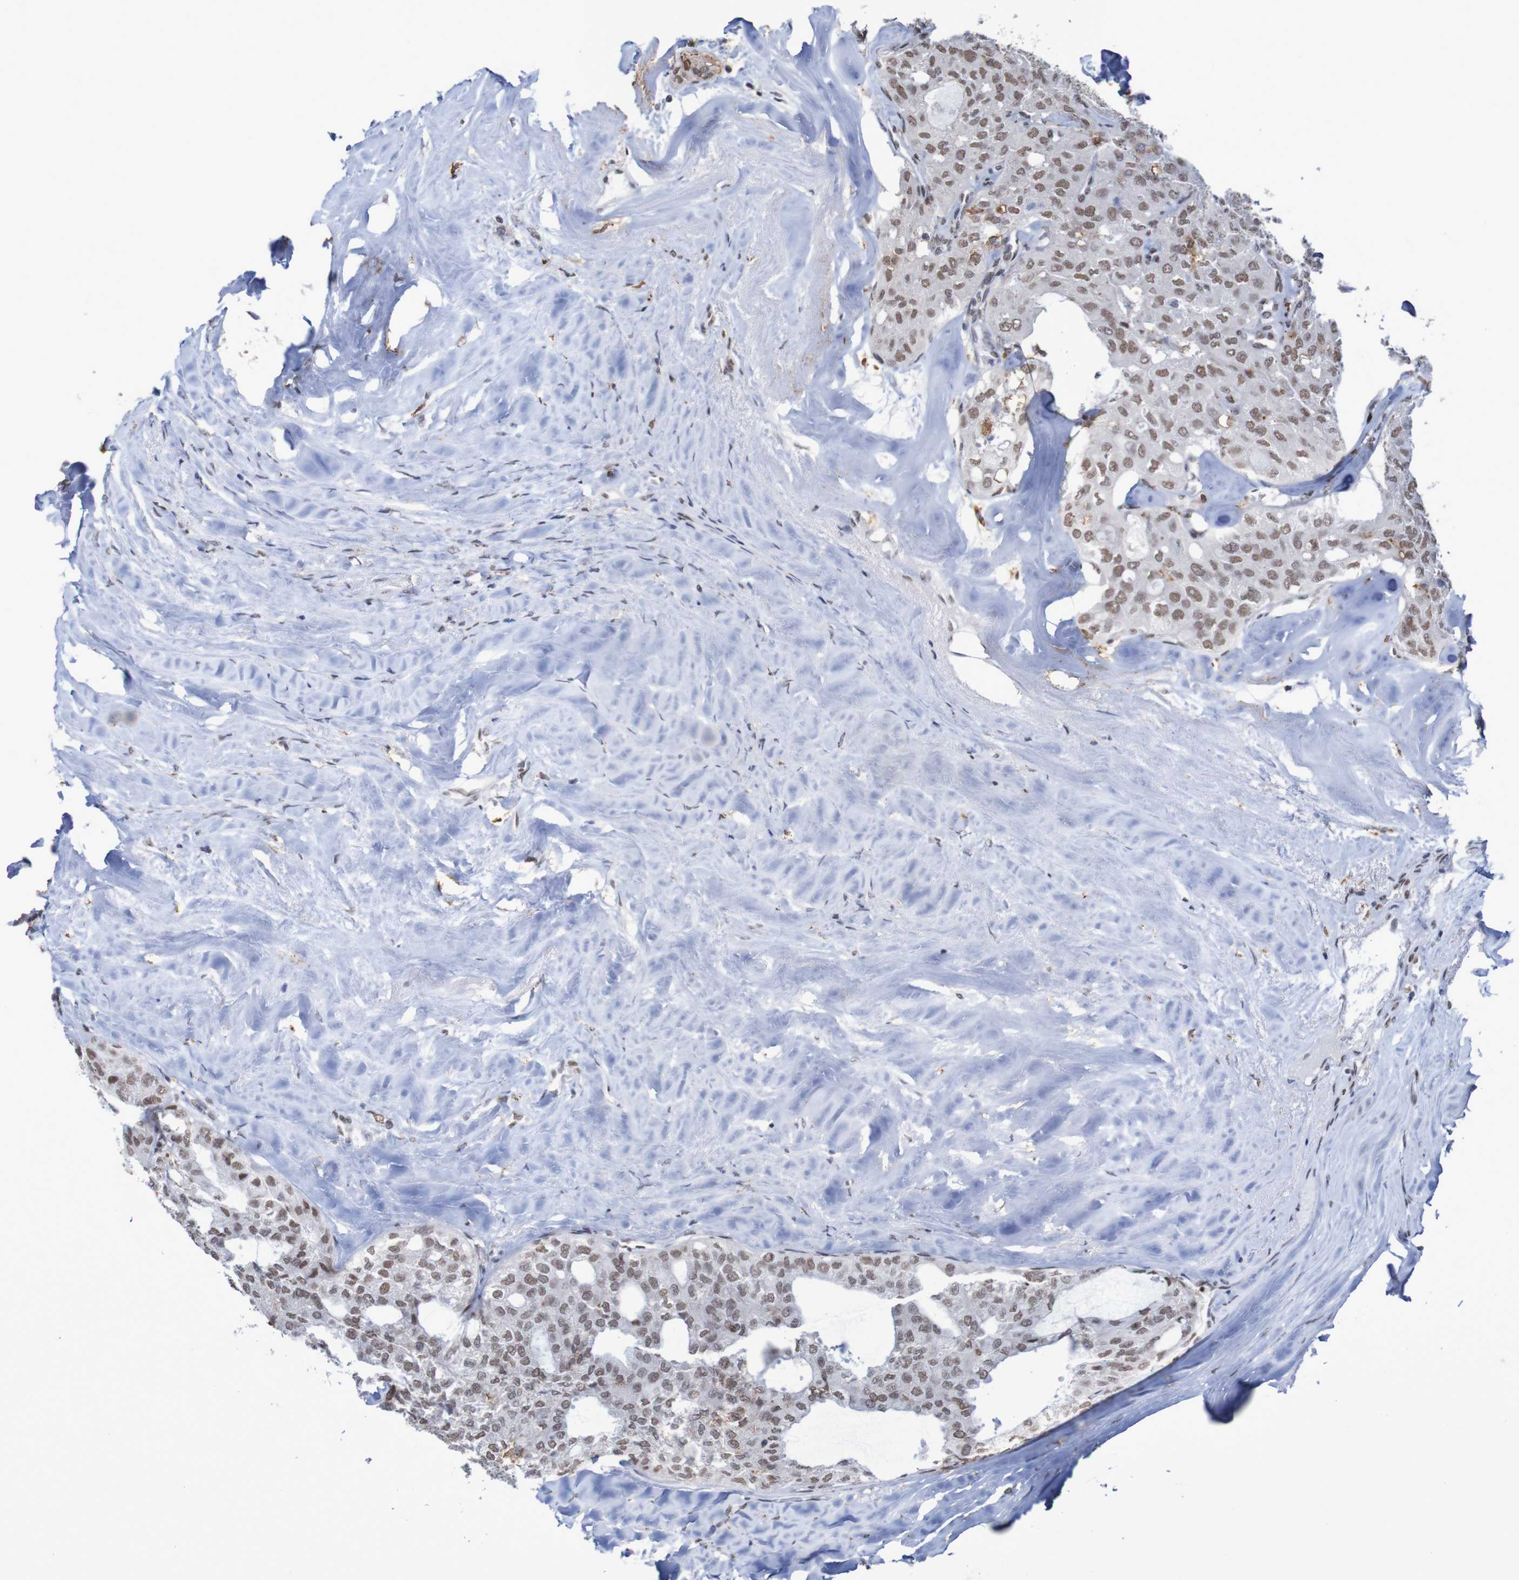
{"staining": {"intensity": "moderate", "quantity": ">75%", "location": "nuclear"}, "tissue": "thyroid cancer", "cell_type": "Tumor cells", "image_type": "cancer", "snomed": [{"axis": "morphology", "description": "Follicular adenoma carcinoma, NOS"}, {"axis": "topography", "description": "Thyroid gland"}], "caption": "Immunohistochemical staining of thyroid follicular adenoma carcinoma shows medium levels of moderate nuclear protein expression in about >75% of tumor cells.", "gene": "MRTFB", "patient": {"sex": "male", "age": 75}}